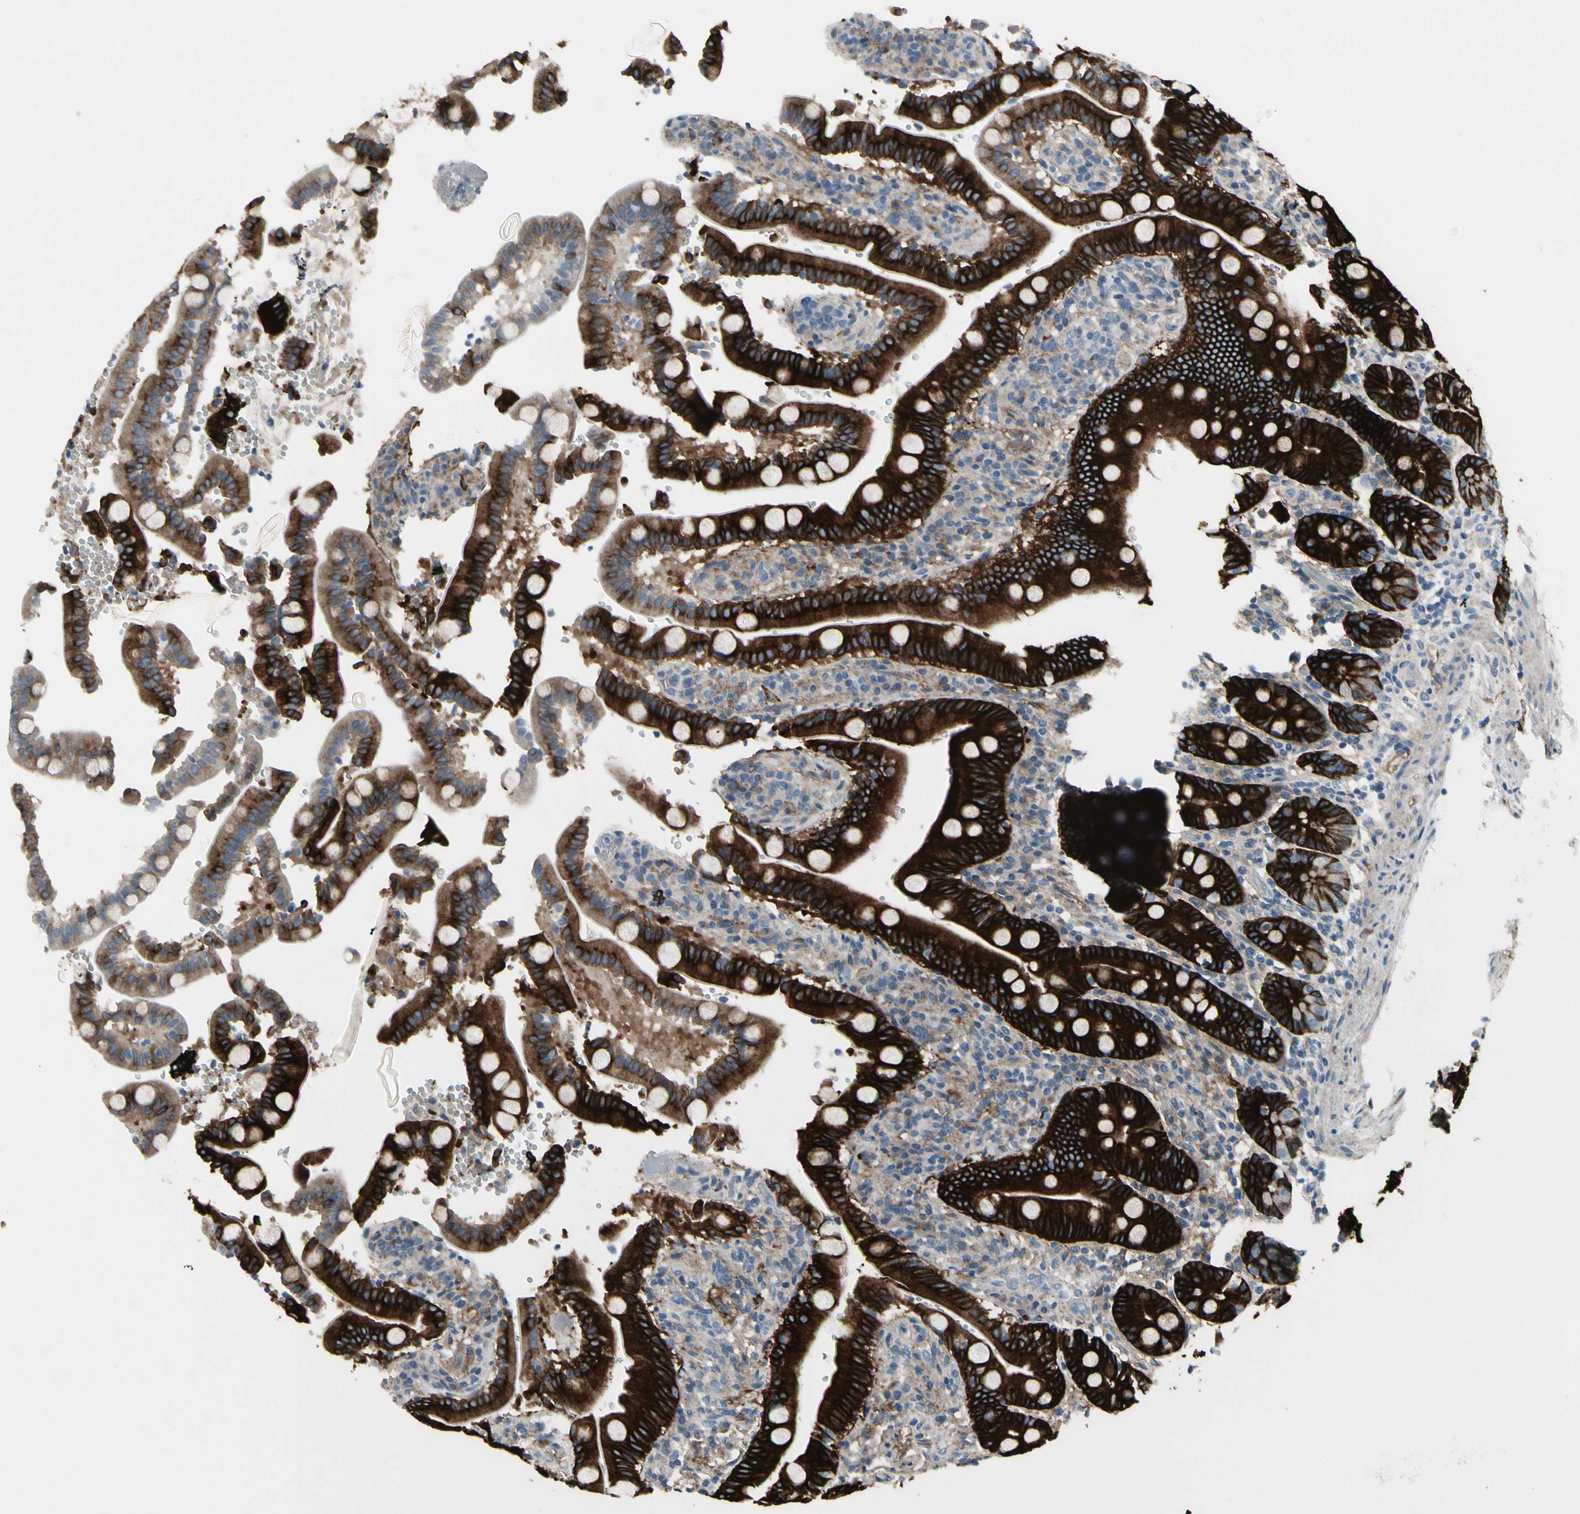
{"staining": {"intensity": "strong", "quantity": ">75%", "location": "cytoplasmic/membranous"}, "tissue": "duodenum", "cell_type": "Glandular cells", "image_type": "normal", "snomed": [{"axis": "morphology", "description": "Normal tissue, NOS"}, {"axis": "topography", "description": "Small intestine, NOS"}], "caption": "IHC micrograph of benign duodenum: human duodenum stained using IHC displays high levels of strong protein expression localized specifically in the cytoplasmic/membranous of glandular cells, appearing as a cytoplasmic/membranous brown color.", "gene": "PIGR", "patient": {"sex": "female", "age": 71}}